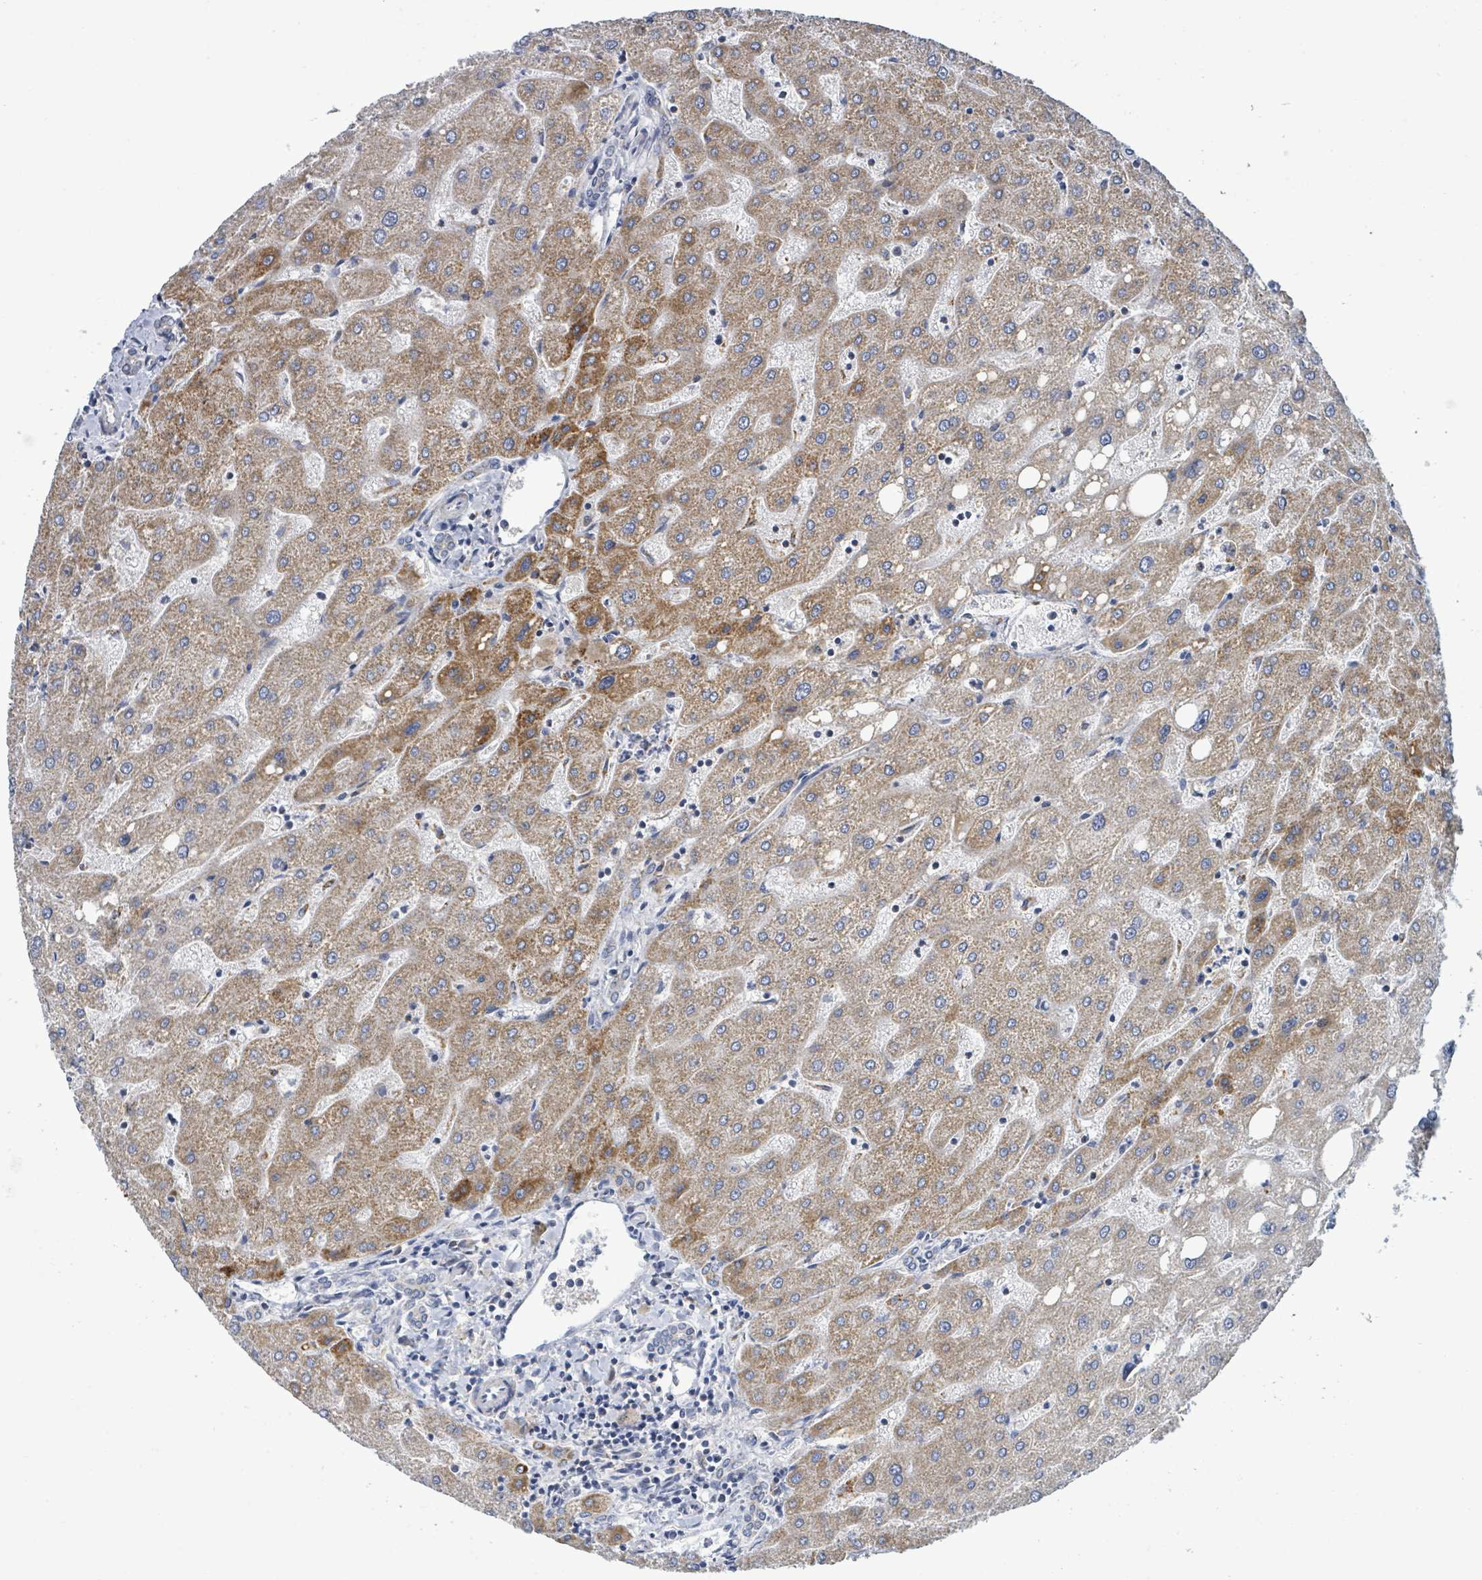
{"staining": {"intensity": "negative", "quantity": "none", "location": "none"}, "tissue": "liver", "cell_type": "Cholangiocytes", "image_type": "normal", "snomed": [{"axis": "morphology", "description": "Normal tissue, NOS"}, {"axis": "topography", "description": "Liver"}], "caption": "High magnification brightfield microscopy of normal liver stained with DAB (3,3'-diaminobenzidine) (brown) and counterstained with hematoxylin (blue): cholangiocytes show no significant positivity. The staining was performed using DAB (3,3'-diaminobenzidine) to visualize the protein expression in brown, while the nuclei were stained in blue with hematoxylin (Magnification: 20x).", "gene": "SUCLG2", "patient": {"sex": "male", "age": 67}}